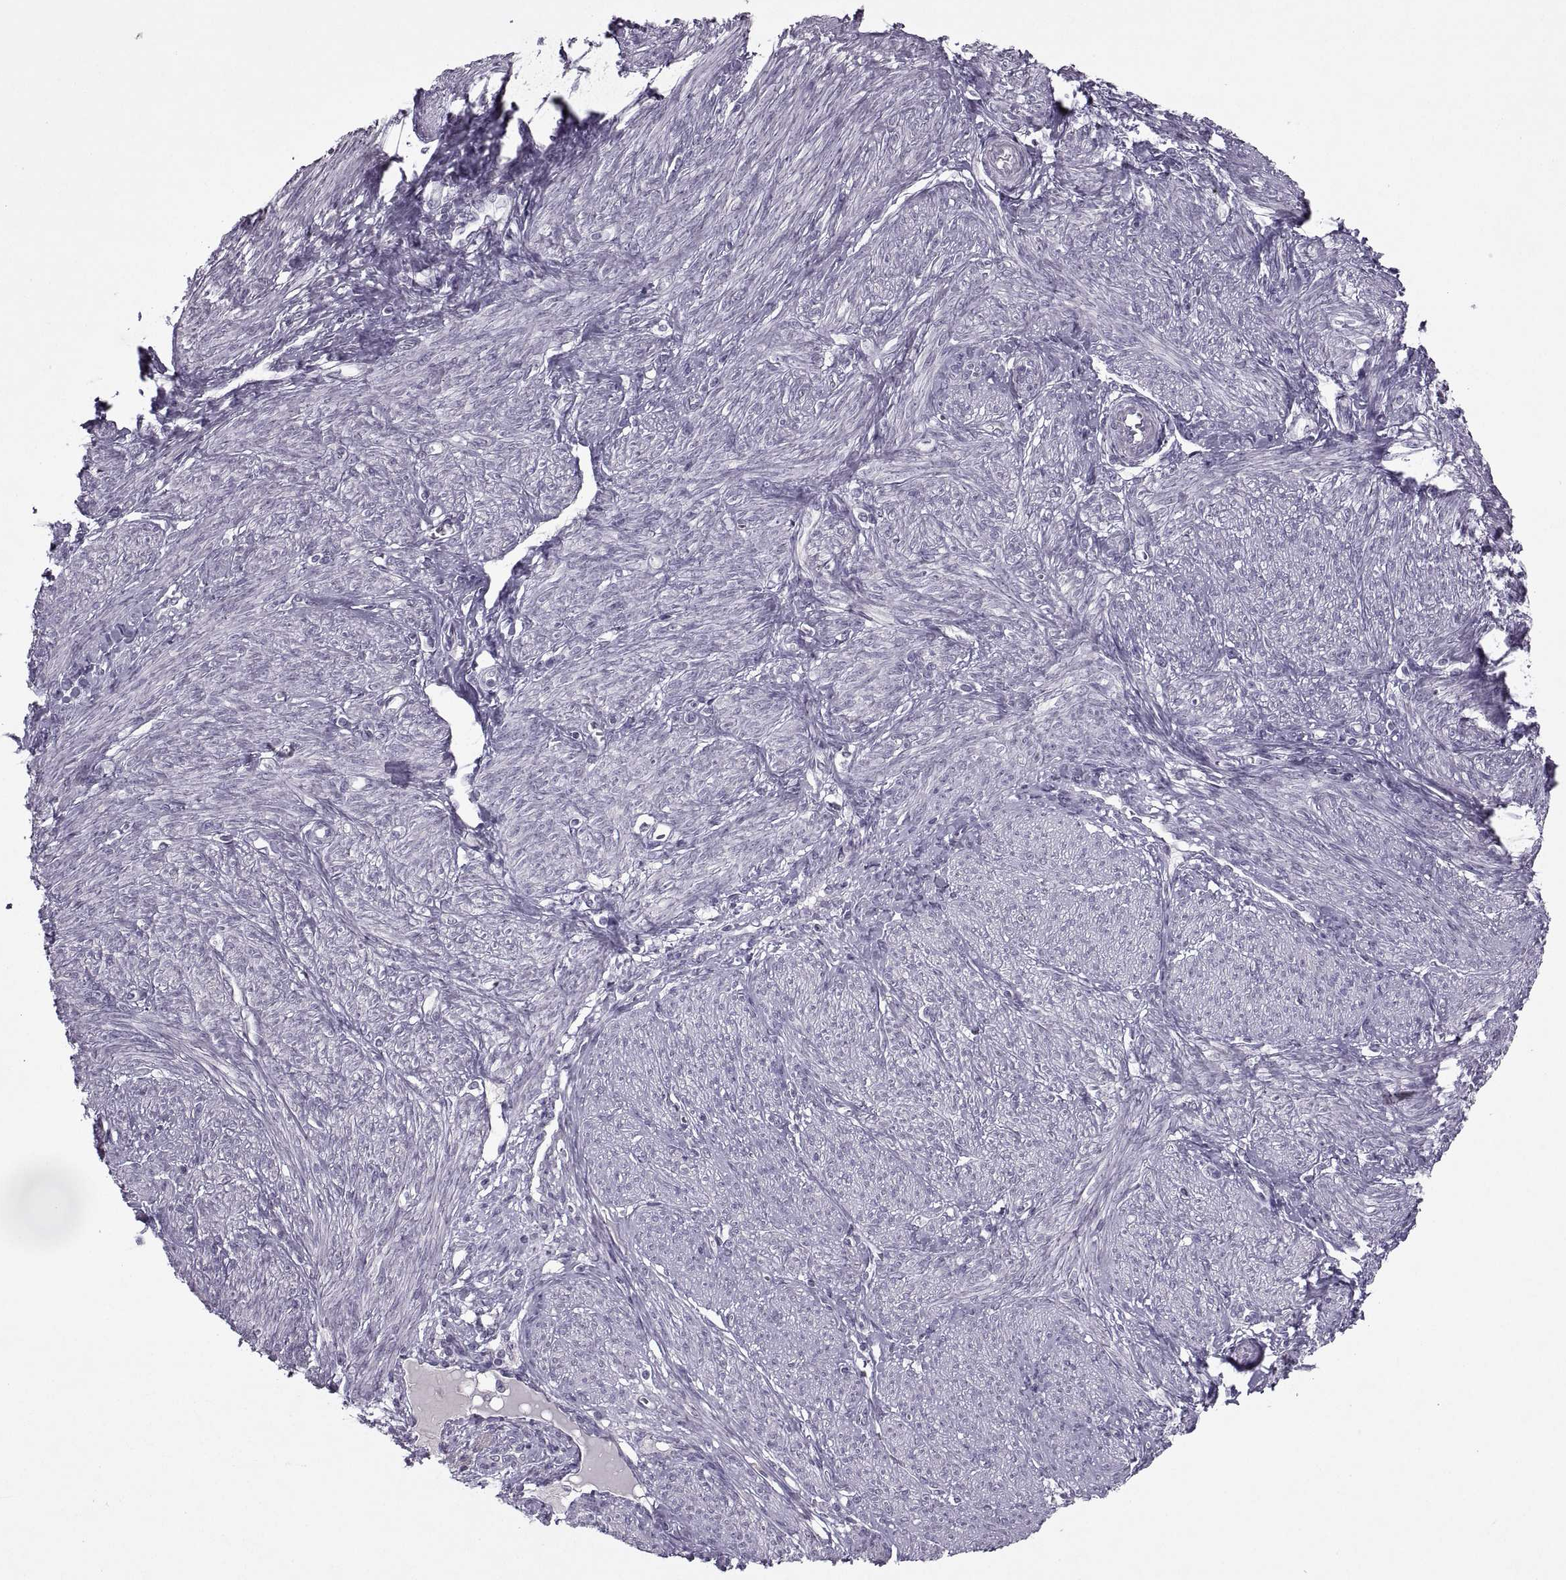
{"staining": {"intensity": "negative", "quantity": "none", "location": "none"}, "tissue": "endometrial cancer", "cell_type": "Tumor cells", "image_type": "cancer", "snomed": [{"axis": "morphology", "description": "Adenocarcinoma, NOS"}, {"axis": "topography", "description": "Endometrium"}], "caption": "This is a histopathology image of immunohistochemistry staining of endometrial adenocarcinoma, which shows no expression in tumor cells.", "gene": "MGAT4D", "patient": {"sex": "female", "age": 68}}